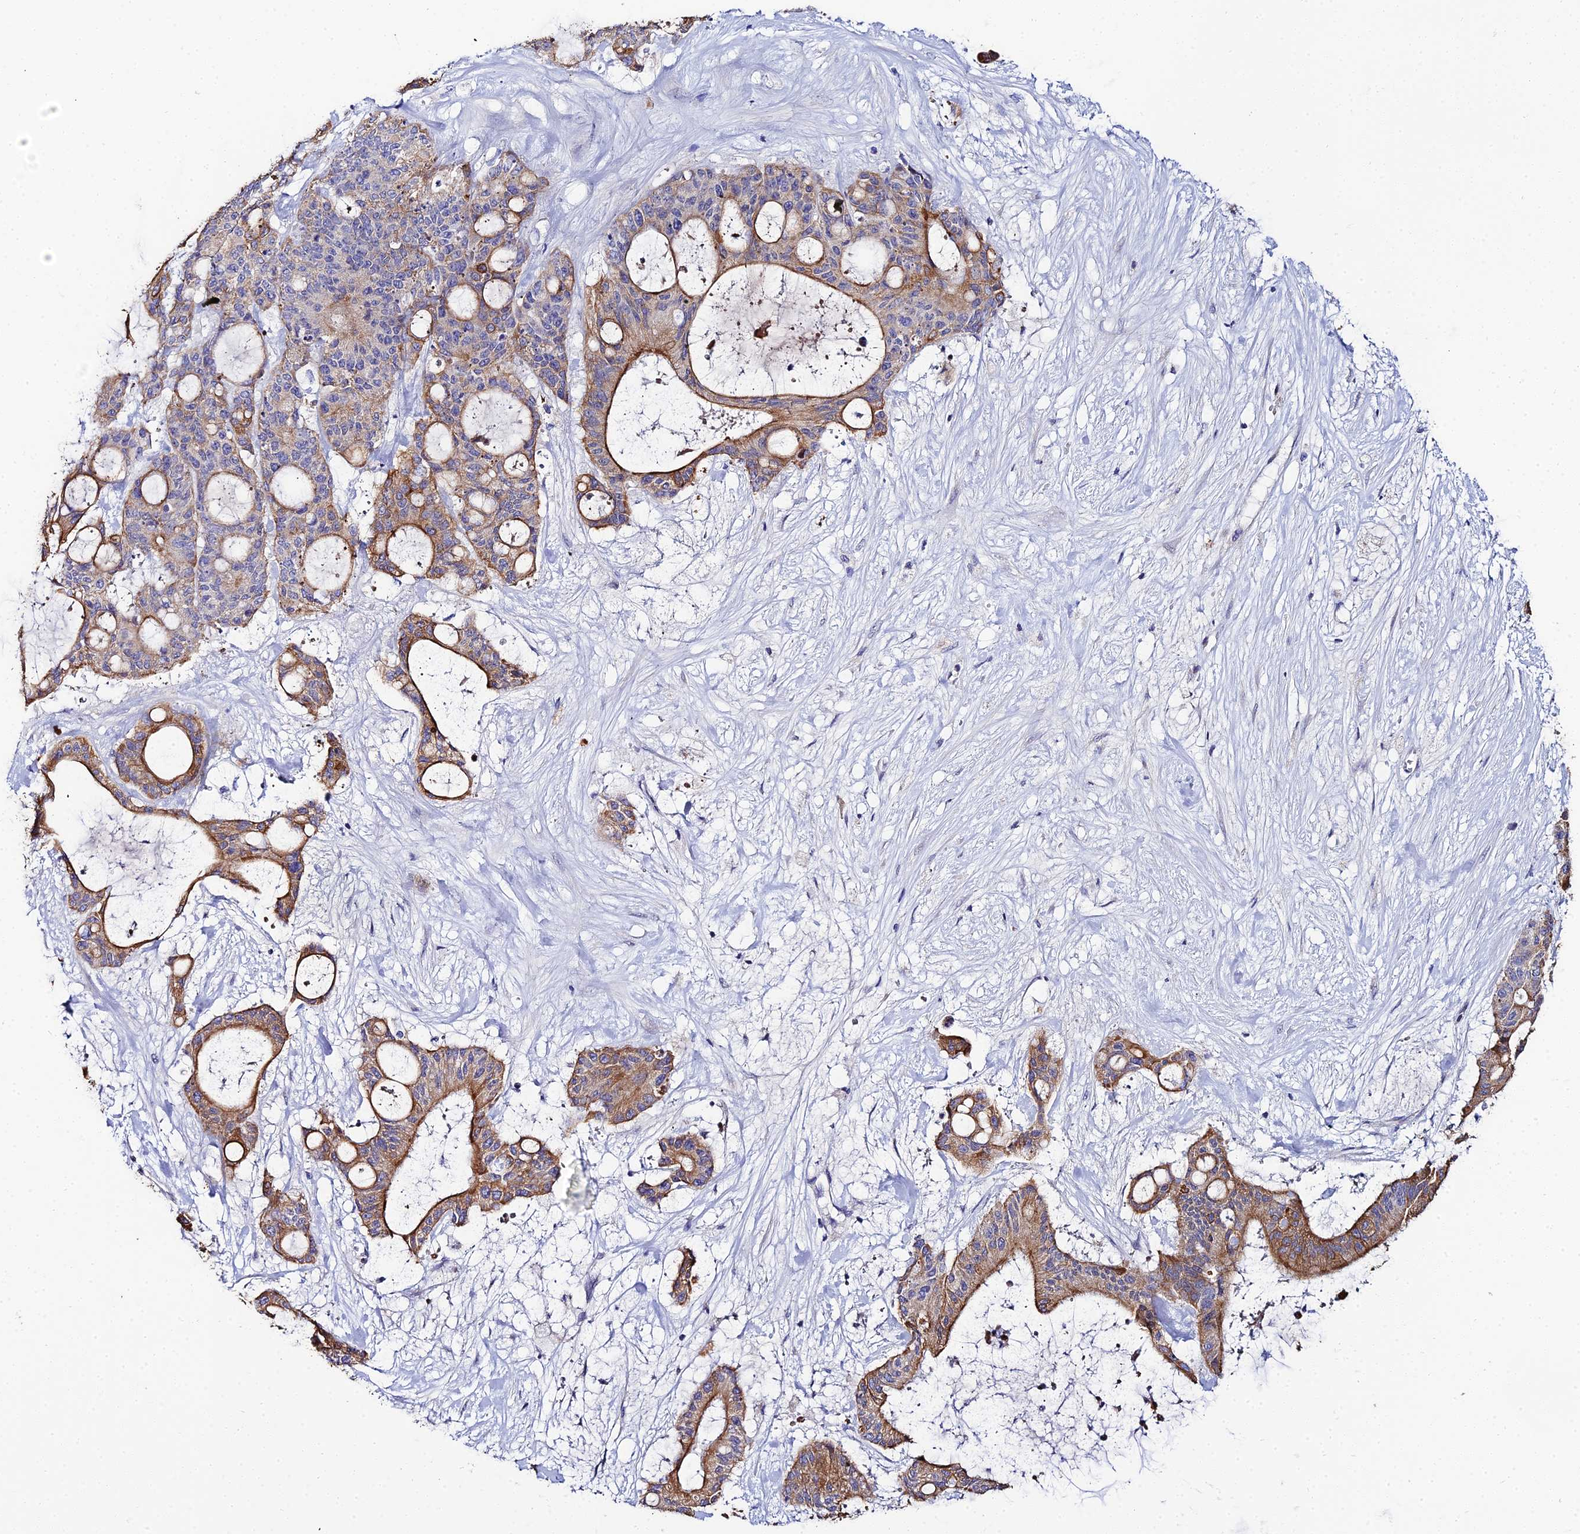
{"staining": {"intensity": "moderate", "quantity": ">75%", "location": "cytoplasmic/membranous"}, "tissue": "liver cancer", "cell_type": "Tumor cells", "image_type": "cancer", "snomed": [{"axis": "morphology", "description": "Normal tissue, NOS"}, {"axis": "morphology", "description": "Cholangiocarcinoma"}, {"axis": "topography", "description": "Liver"}, {"axis": "topography", "description": "Peripheral nerve tissue"}], "caption": "Immunohistochemical staining of human cholangiocarcinoma (liver) displays moderate cytoplasmic/membranous protein expression in approximately >75% of tumor cells.", "gene": "ZXDA", "patient": {"sex": "female", "age": 73}}